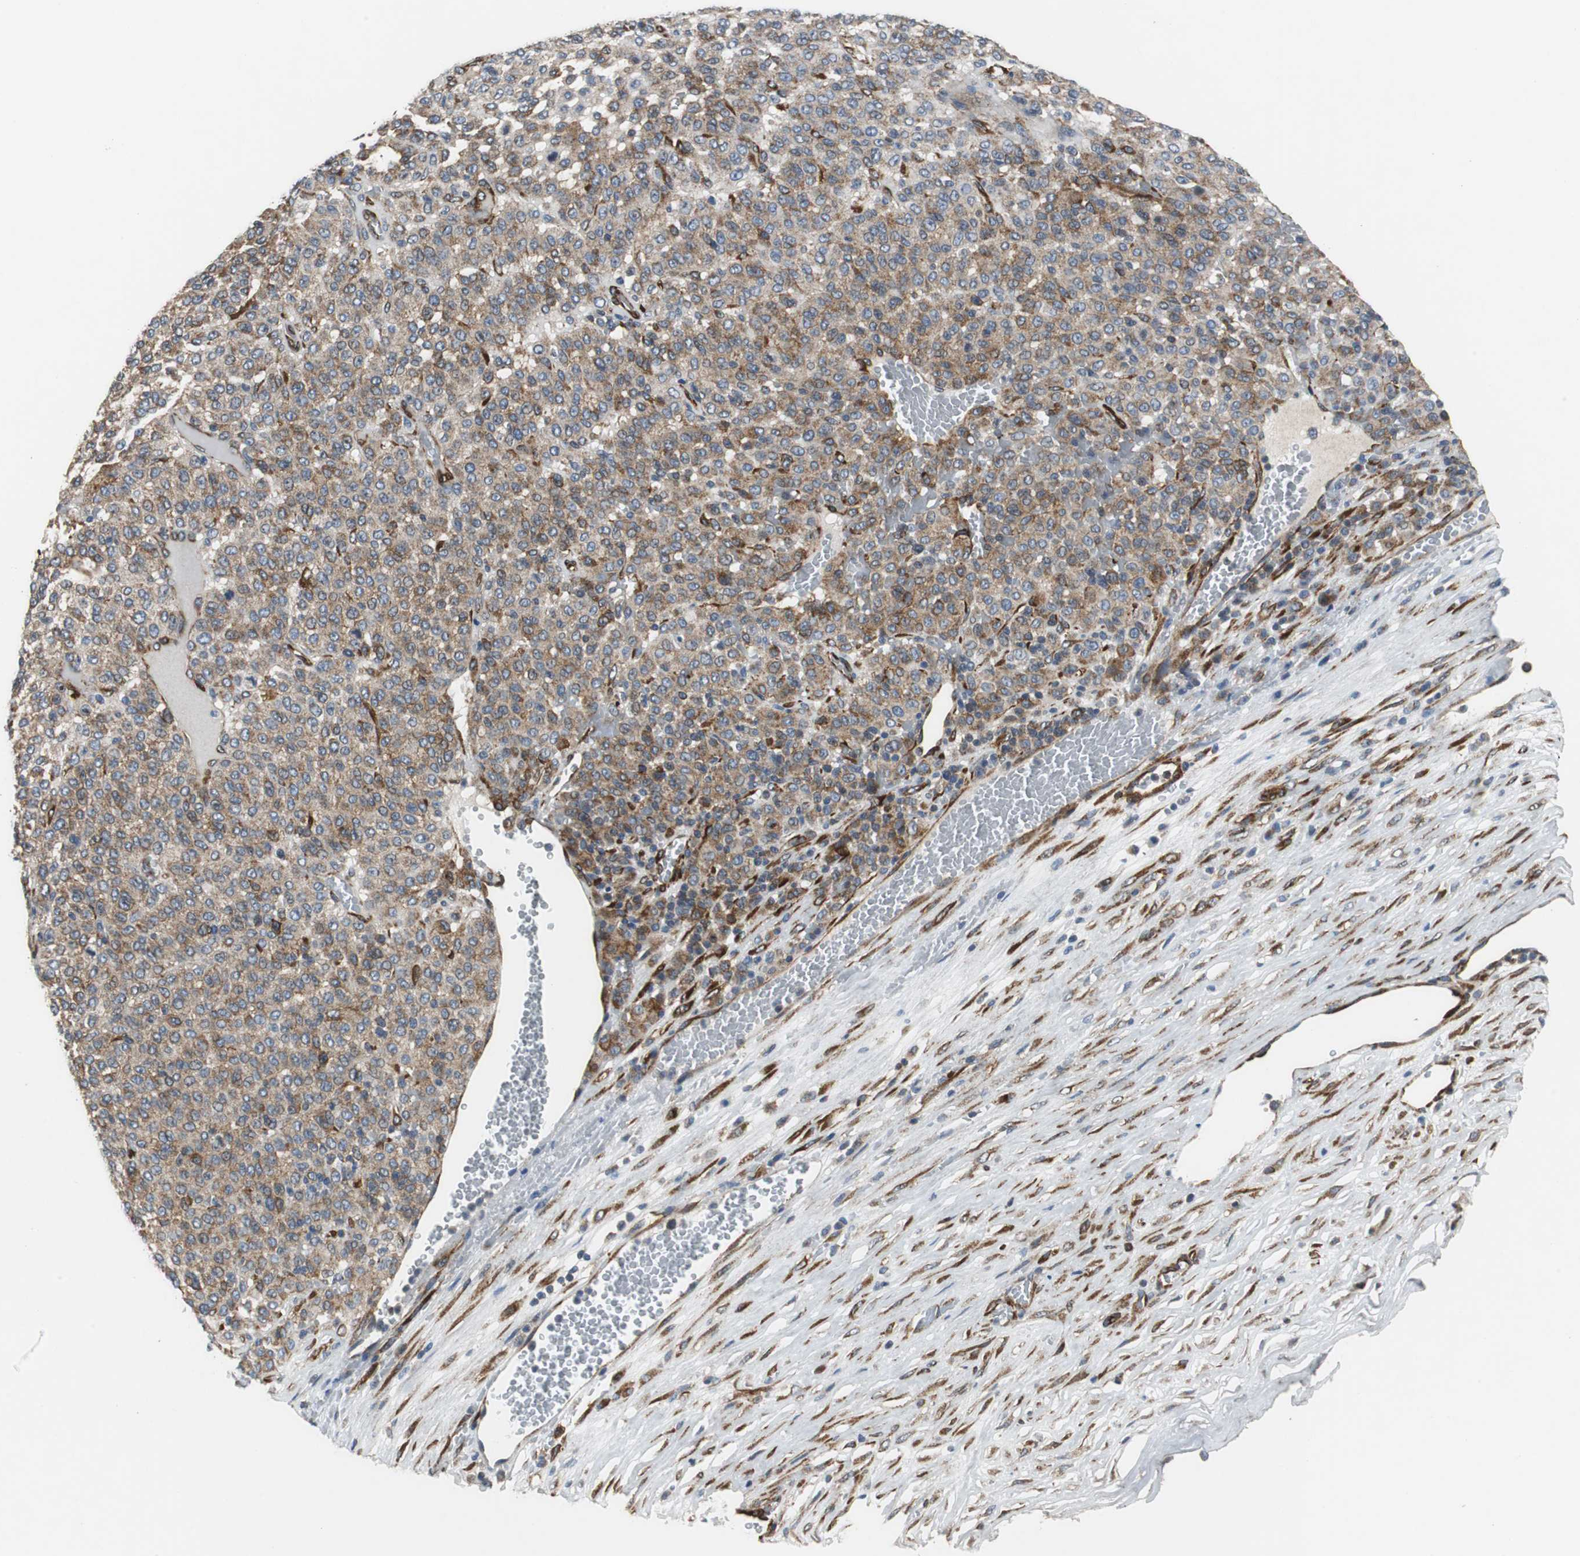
{"staining": {"intensity": "moderate", "quantity": ">75%", "location": "cytoplasmic/membranous"}, "tissue": "melanoma", "cell_type": "Tumor cells", "image_type": "cancer", "snomed": [{"axis": "morphology", "description": "Malignant melanoma, Metastatic site"}, {"axis": "topography", "description": "Pancreas"}], "caption": "An immunohistochemistry (IHC) histopathology image of neoplastic tissue is shown. Protein staining in brown highlights moderate cytoplasmic/membranous positivity in melanoma within tumor cells.", "gene": "ISCU", "patient": {"sex": "female", "age": 30}}